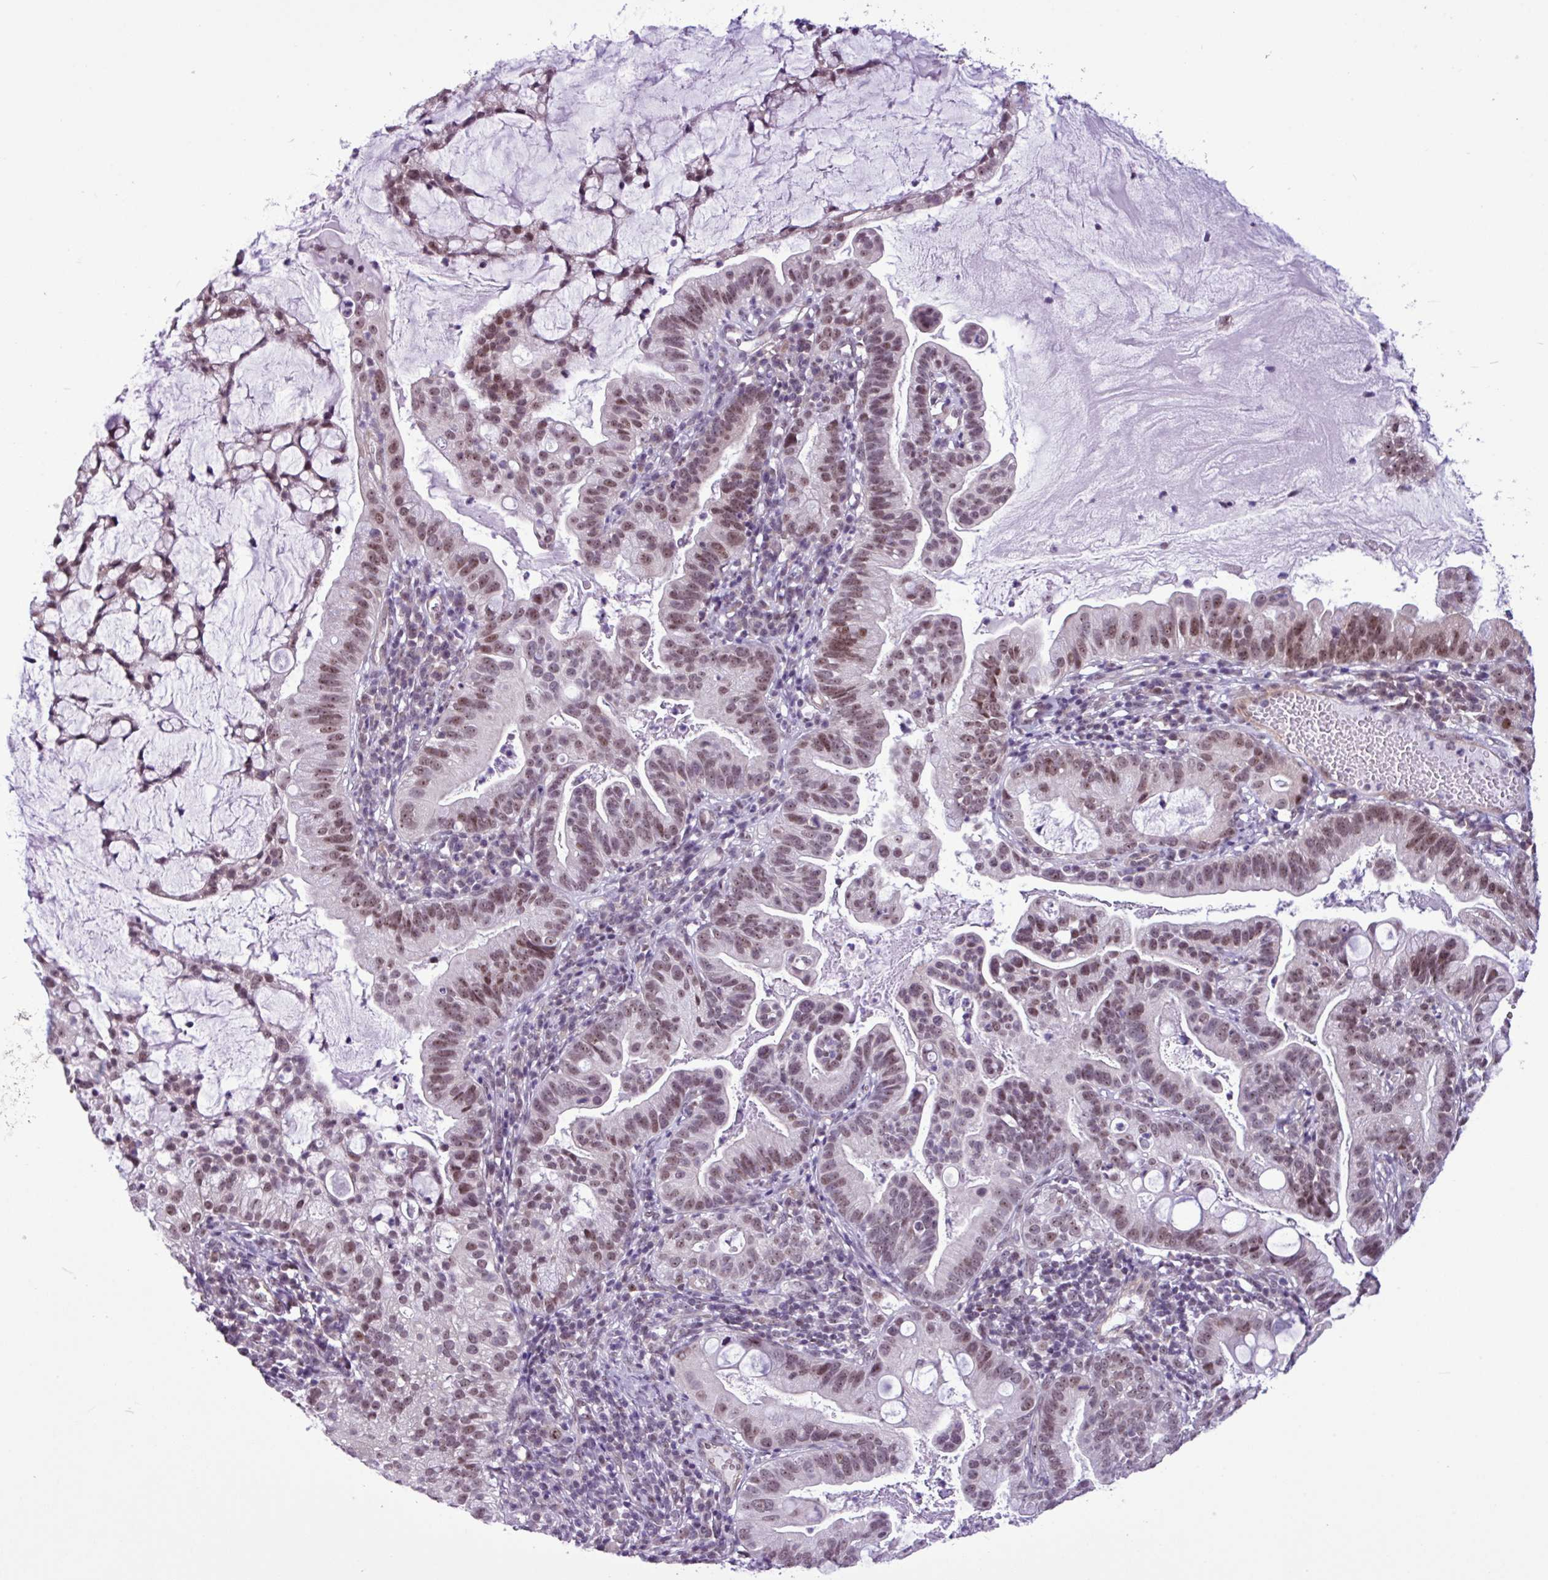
{"staining": {"intensity": "moderate", "quantity": ">75%", "location": "nuclear"}, "tissue": "cervical cancer", "cell_type": "Tumor cells", "image_type": "cancer", "snomed": [{"axis": "morphology", "description": "Adenocarcinoma, NOS"}, {"axis": "topography", "description": "Cervix"}], "caption": "IHC histopathology image of neoplastic tissue: human cervical adenocarcinoma stained using immunohistochemistry (IHC) exhibits medium levels of moderate protein expression localized specifically in the nuclear of tumor cells, appearing as a nuclear brown color.", "gene": "UTP18", "patient": {"sex": "female", "age": 41}}